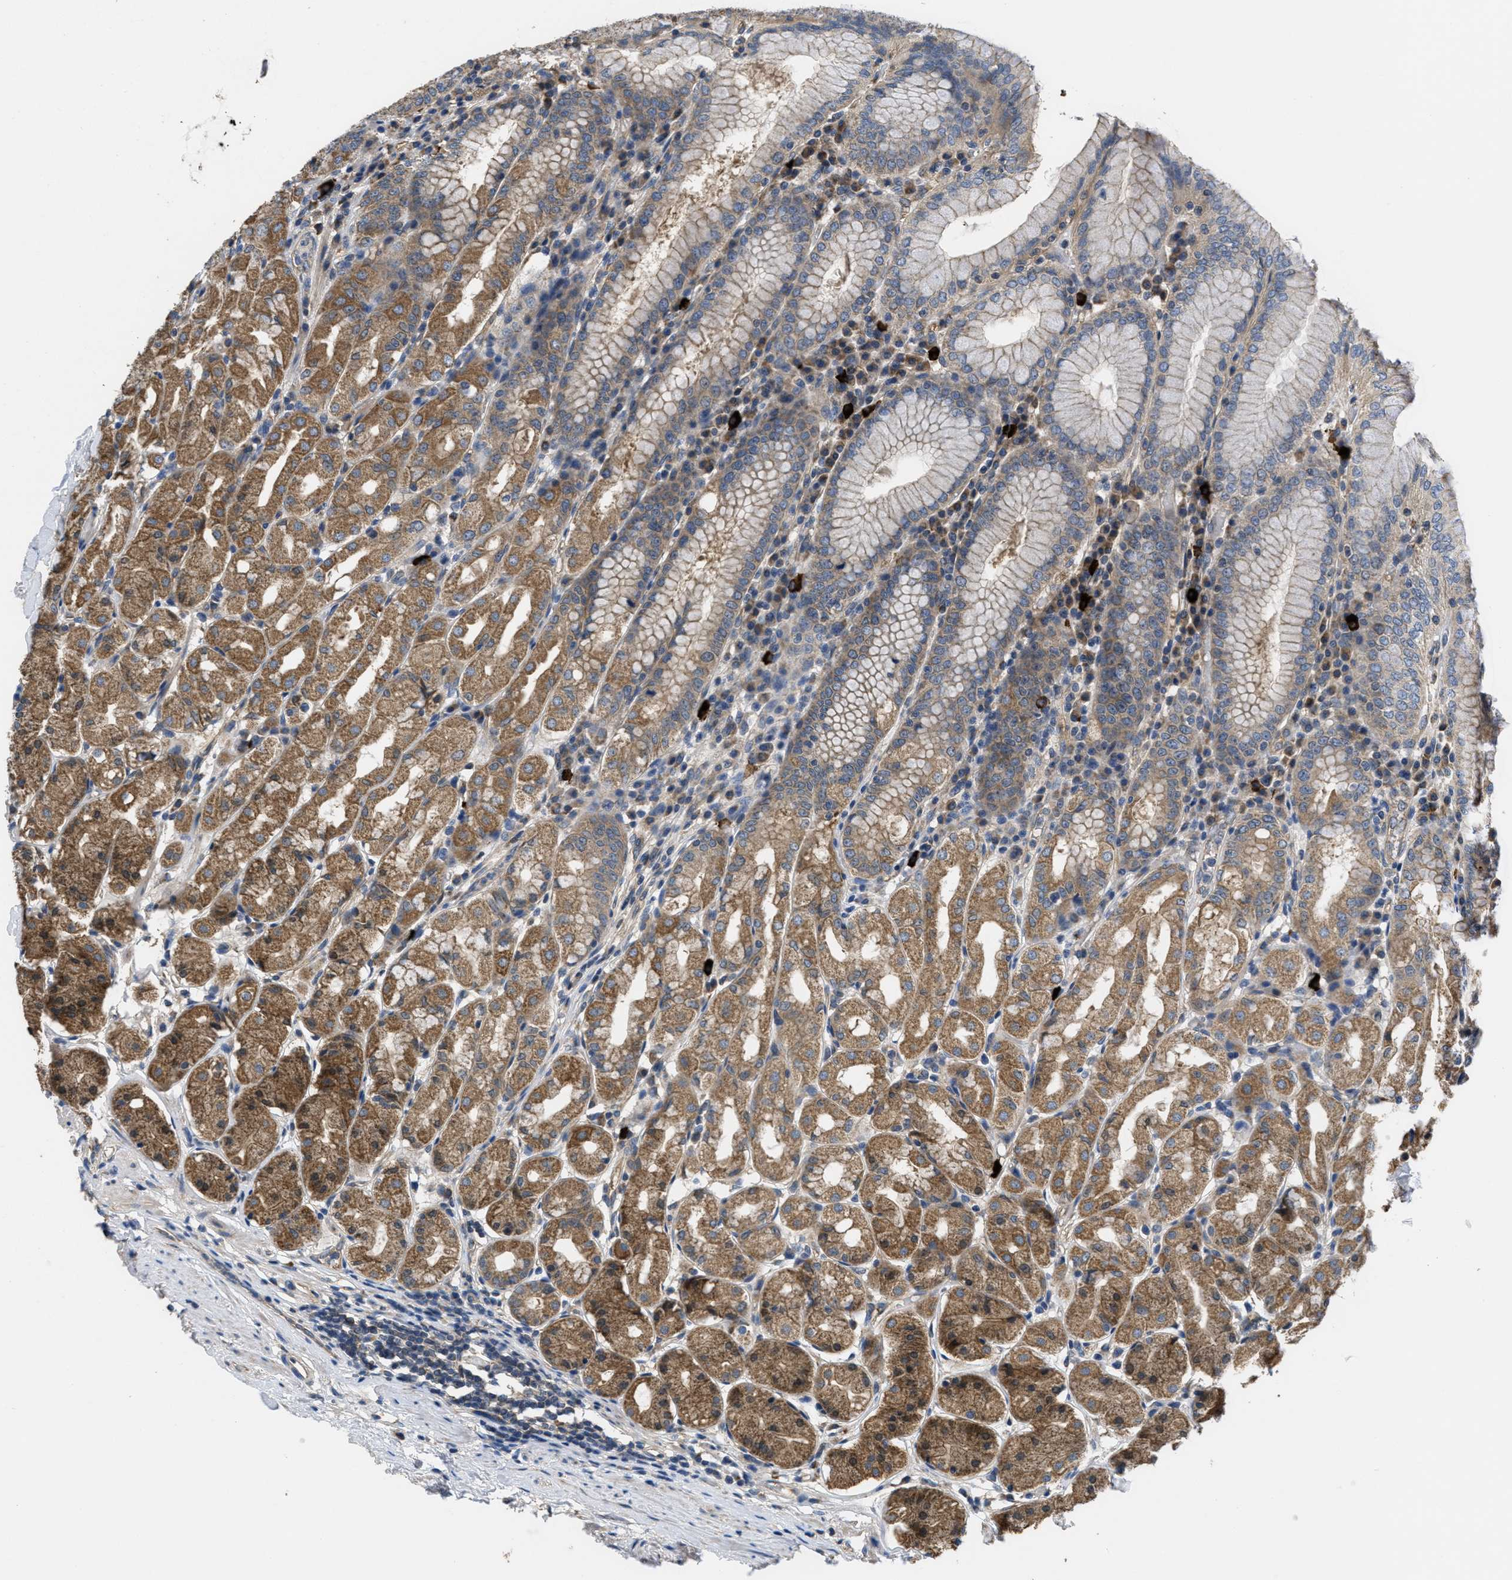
{"staining": {"intensity": "strong", "quantity": "25%-75%", "location": "cytoplasmic/membranous,nuclear"}, "tissue": "stomach", "cell_type": "Glandular cells", "image_type": "normal", "snomed": [{"axis": "morphology", "description": "Normal tissue, NOS"}, {"axis": "topography", "description": "Stomach"}, {"axis": "topography", "description": "Stomach, lower"}], "caption": "IHC (DAB) staining of unremarkable stomach demonstrates strong cytoplasmic/membranous,nuclear protein staining in approximately 25%-75% of glandular cells.", "gene": "GALK1", "patient": {"sex": "female", "age": 56}}